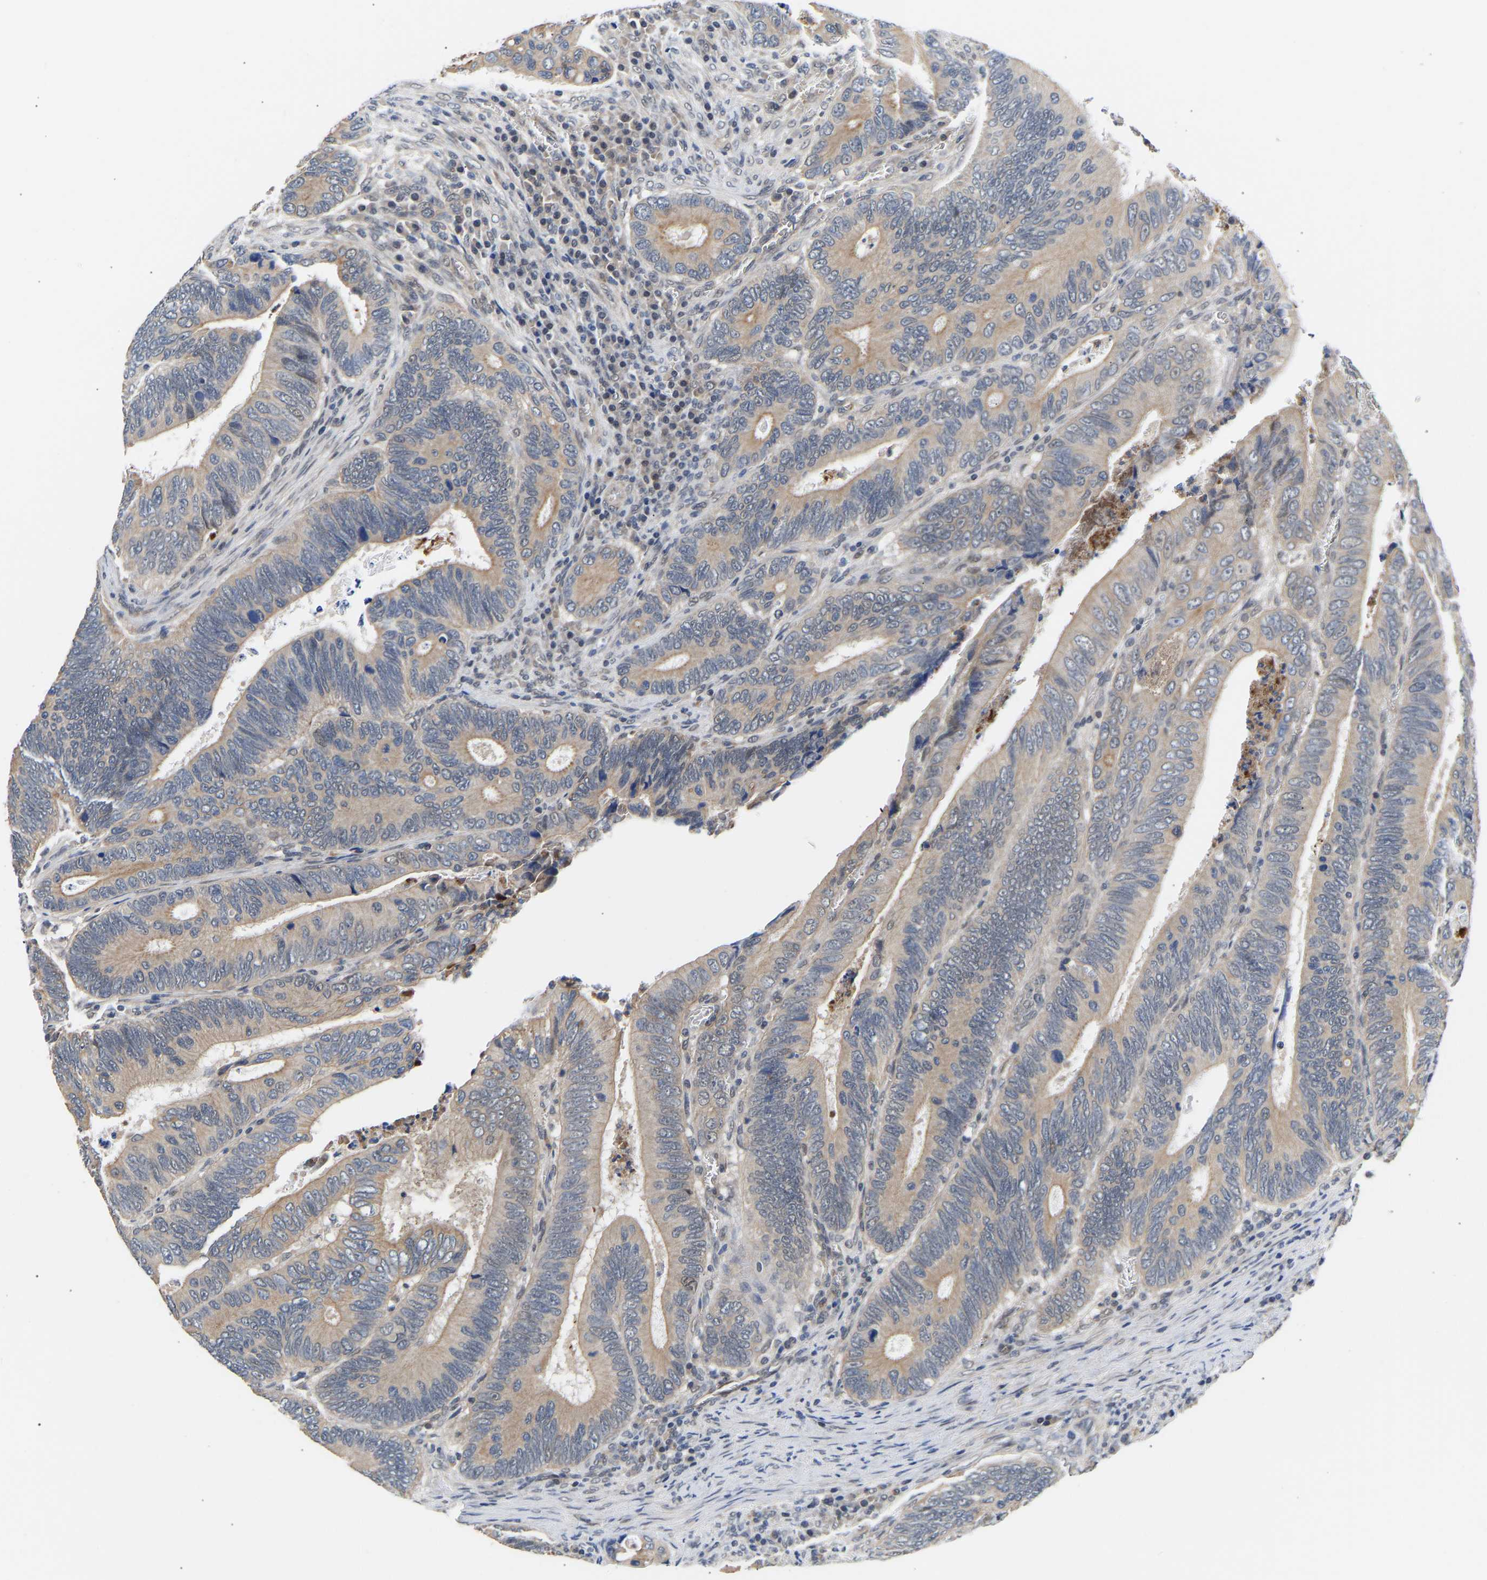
{"staining": {"intensity": "weak", "quantity": ">75%", "location": "cytoplasmic/membranous"}, "tissue": "colorectal cancer", "cell_type": "Tumor cells", "image_type": "cancer", "snomed": [{"axis": "morphology", "description": "Inflammation, NOS"}, {"axis": "morphology", "description": "Adenocarcinoma, NOS"}, {"axis": "topography", "description": "Colon"}], "caption": "Protein expression by immunohistochemistry exhibits weak cytoplasmic/membranous expression in approximately >75% of tumor cells in adenocarcinoma (colorectal).", "gene": "METTL16", "patient": {"sex": "male", "age": 72}}